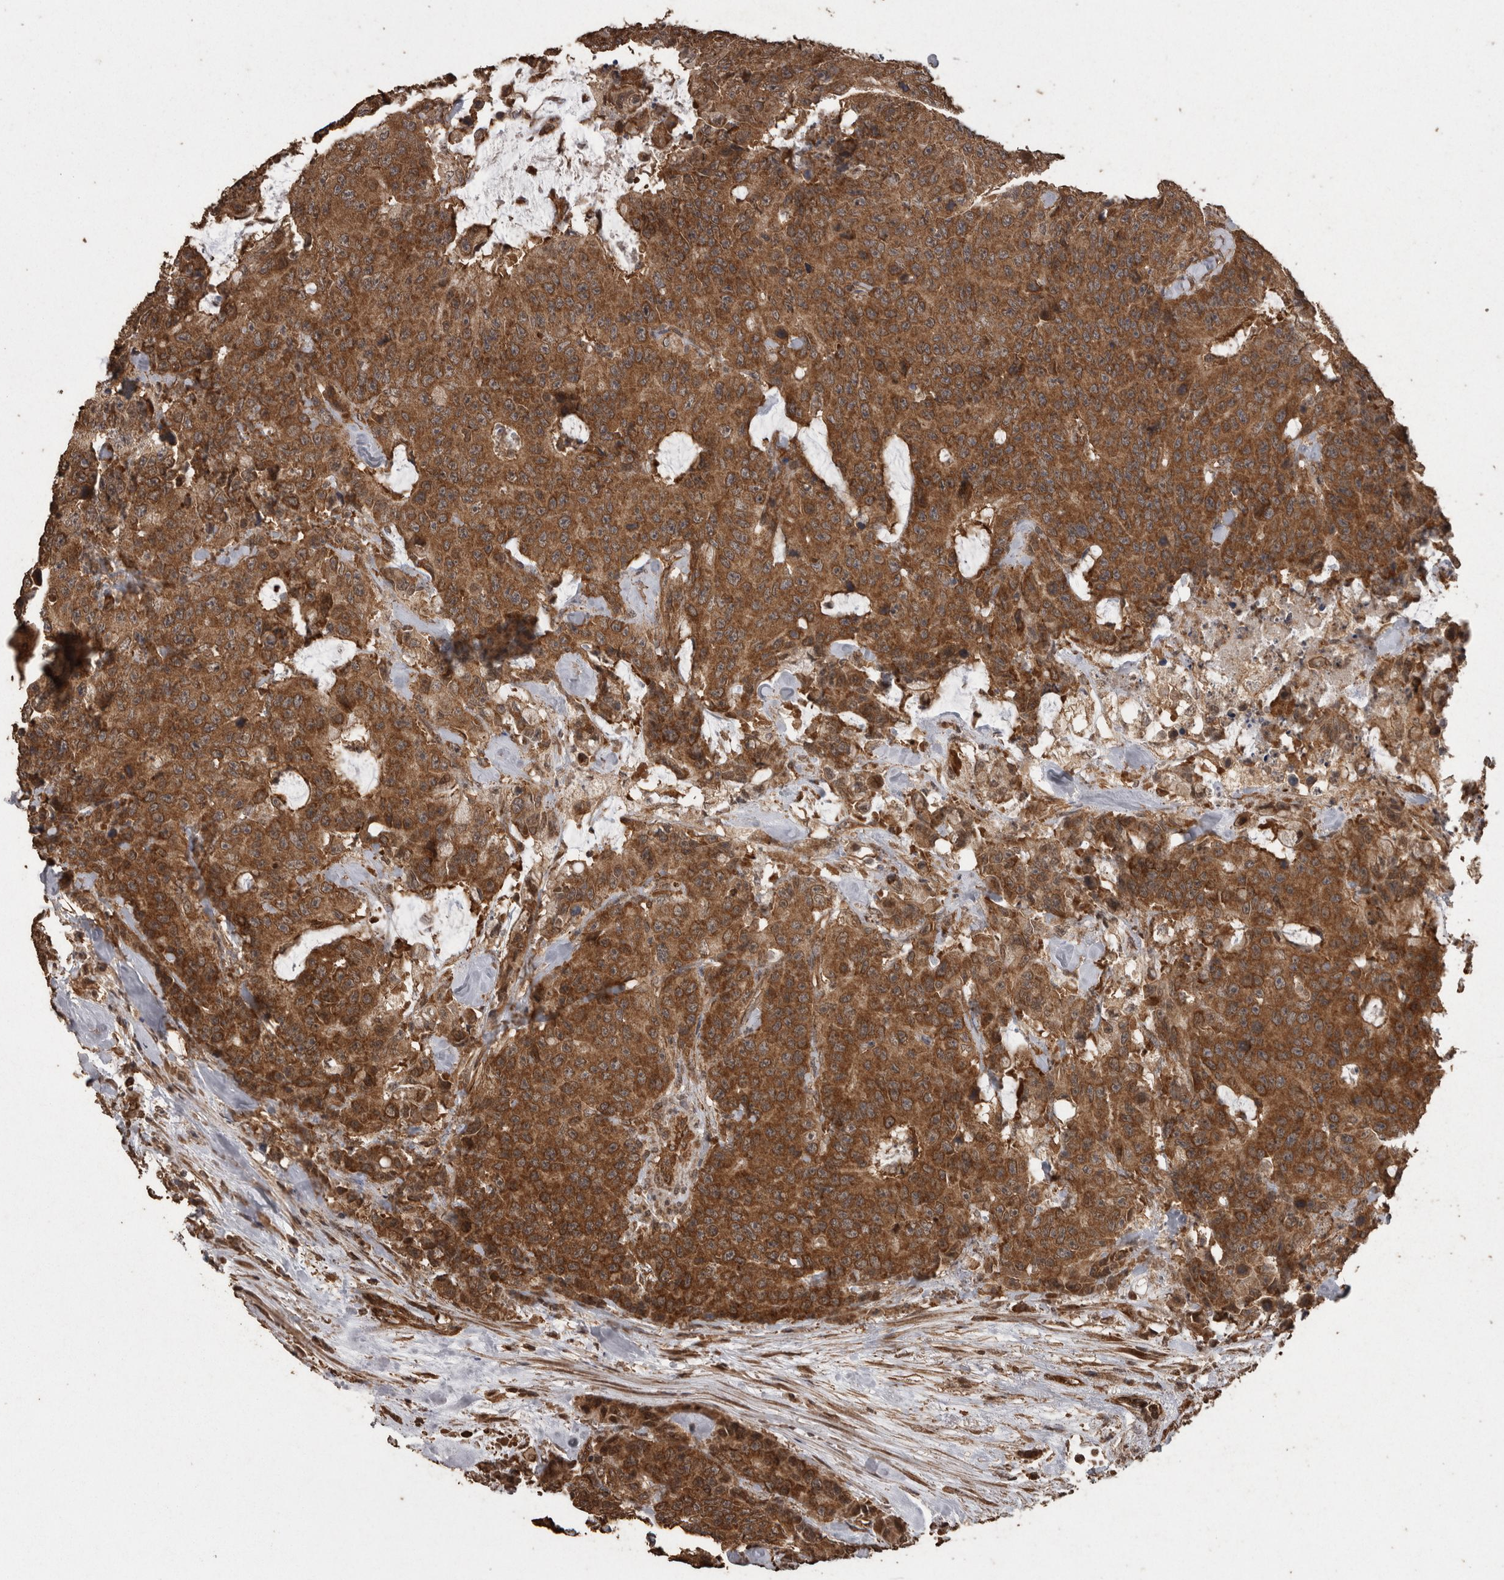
{"staining": {"intensity": "strong", "quantity": ">75%", "location": "cytoplasmic/membranous"}, "tissue": "colorectal cancer", "cell_type": "Tumor cells", "image_type": "cancer", "snomed": [{"axis": "morphology", "description": "Adenocarcinoma, NOS"}, {"axis": "topography", "description": "Colon"}], "caption": "IHC photomicrograph of neoplastic tissue: human colorectal cancer (adenocarcinoma) stained using IHC demonstrates high levels of strong protein expression localized specifically in the cytoplasmic/membranous of tumor cells, appearing as a cytoplasmic/membranous brown color.", "gene": "PINK1", "patient": {"sex": "female", "age": 86}}